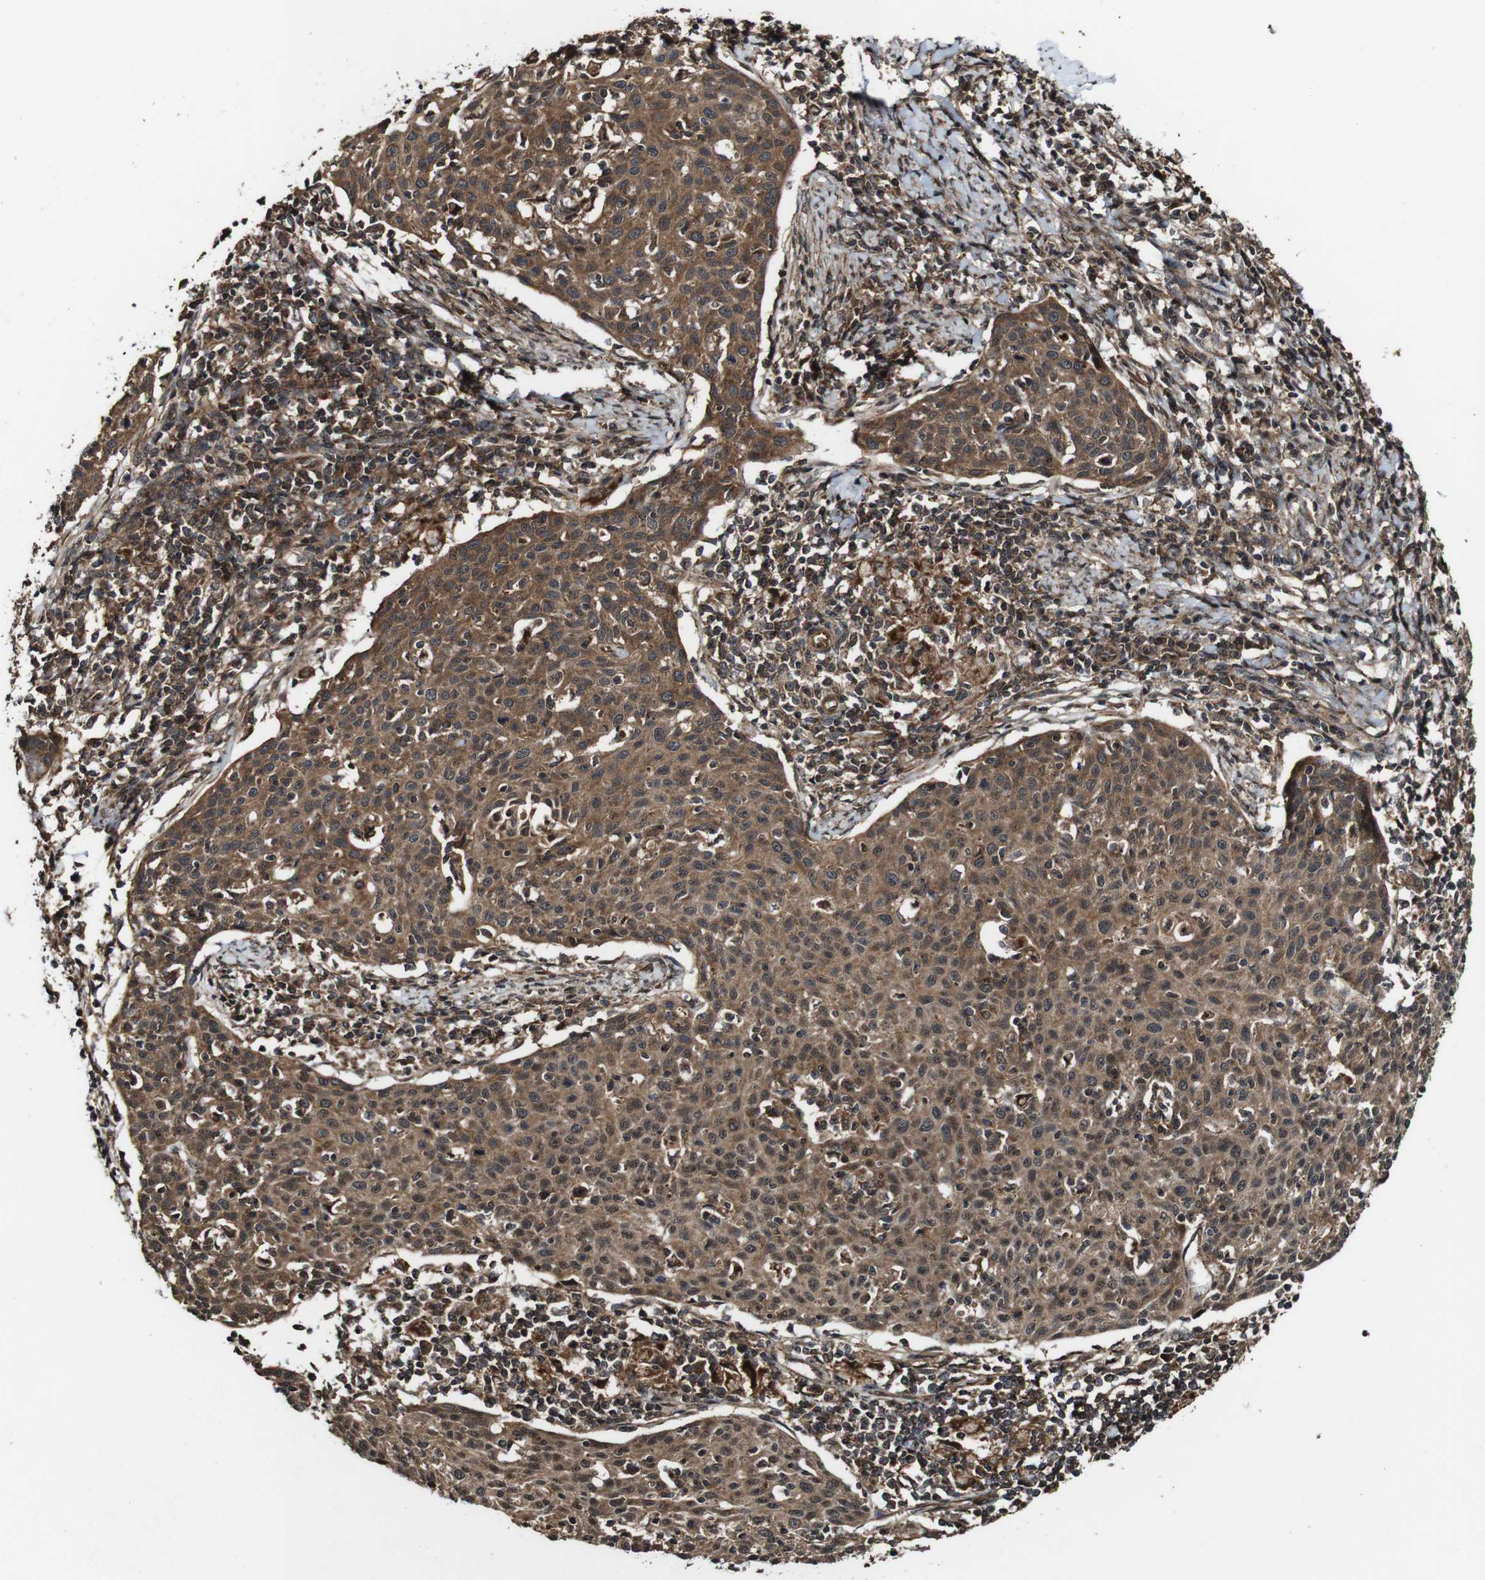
{"staining": {"intensity": "moderate", "quantity": ">75%", "location": "cytoplasmic/membranous"}, "tissue": "cervical cancer", "cell_type": "Tumor cells", "image_type": "cancer", "snomed": [{"axis": "morphology", "description": "Squamous cell carcinoma, NOS"}, {"axis": "topography", "description": "Cervix"}], "caption": "Moderate cytoplasmic/membranous expression is identified in approximately >75% of tumor cells in cervical squamous cell carcinoma.", "gene": "BTN3A3", "patient": {"sex": "female", "age": 38}}